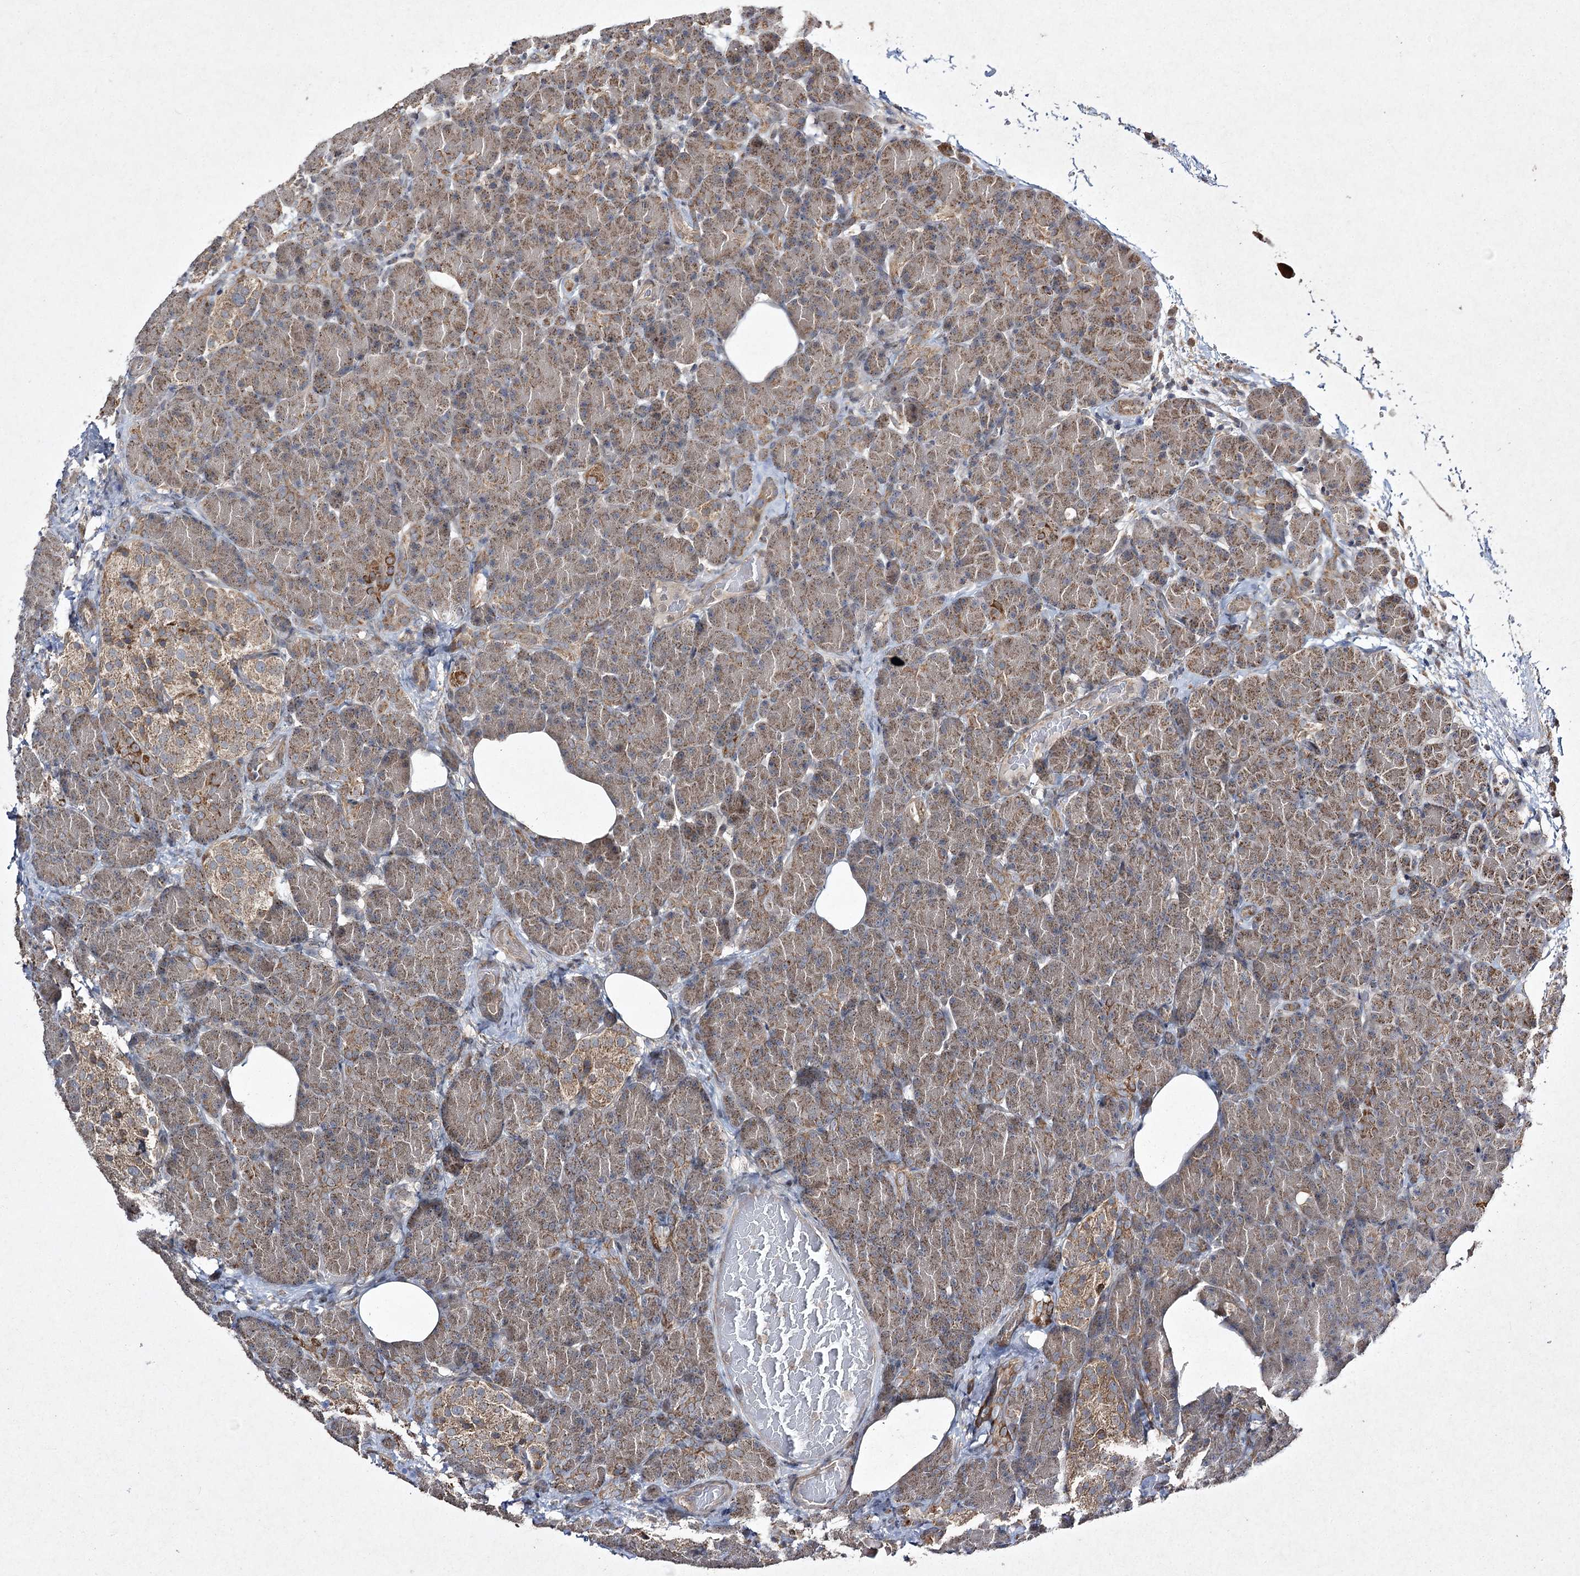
{"staining": {"intensity": "moderate", "quantity": ">75%", "location": "cytoplasmic/membranous"}, "tissue": "pancreas", "cell_type": "Exocrine glandular cells", "image_type": "normal", "snomed": [{"axis": "morphology", "description": "Normal tissue, NOS"}, {"axis": "topography", "description": "Pancreas"}], "caption": "A medium amount of moderate cytoplasmic/membranous staining is identified in approximately >75% of exocrine glandular cells in unremarkable pancreas. (Brightfield microscopy of DAB IHC at high magnification).", "gene": "FANCL", "patient": {"sex": "female", "age": 43}}